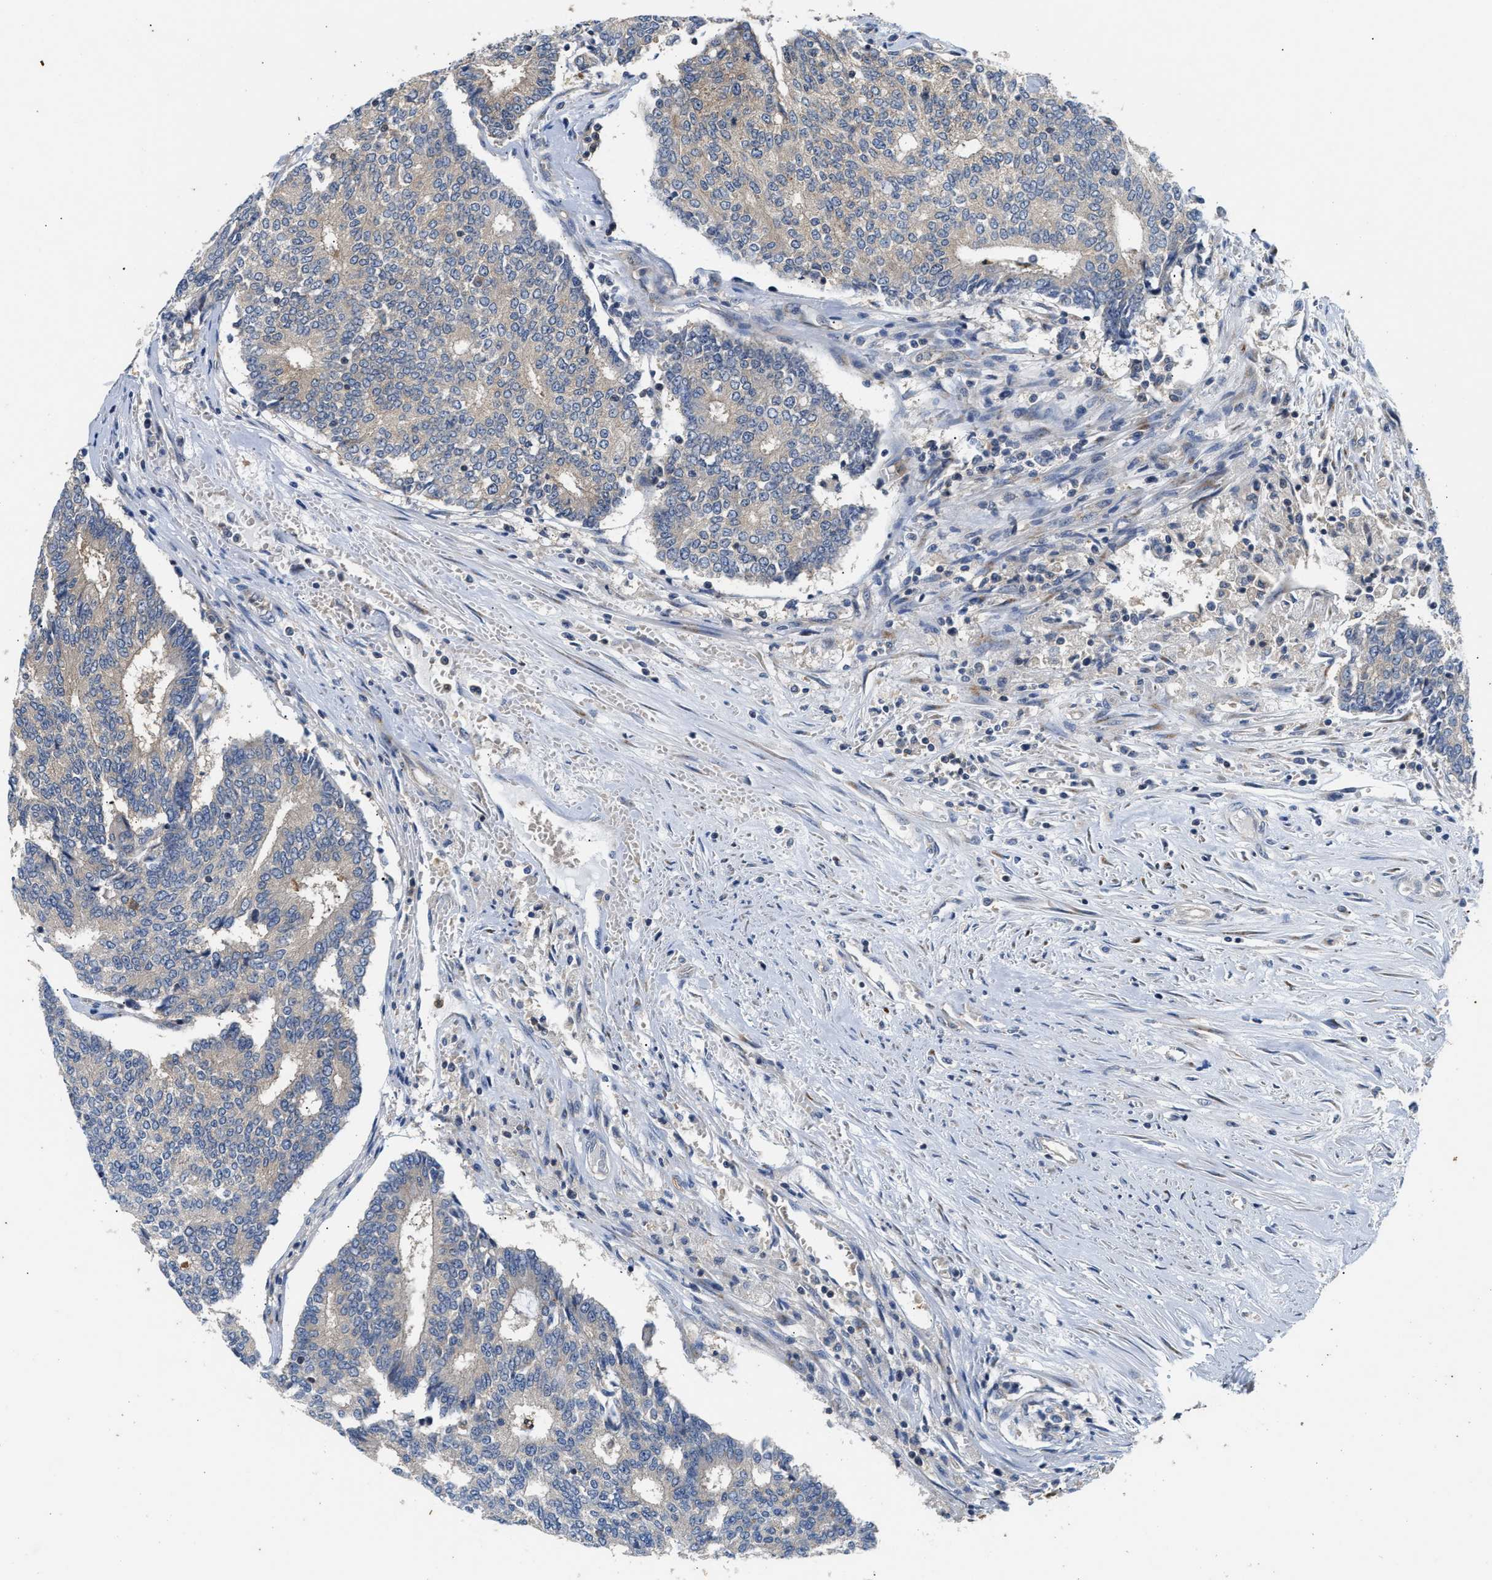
{"staining": {"intensity": "weak", "quantity": ">75%", "location": "cytoplasmic/membranous"}, "tissue": "prostate cancer", "cell_type": "Tumor cells", "image_type": "cancer", "snomed": [{"axis": "morphology", "description": "Normal tissue, NOS"}, {"axis": "morphology", "description": "Adenocarcinoma, High grade"}, {"axis": "topography", "description": "Prostate"}, {"axis": "topography", "description": "Seminal veicle"}], "caption": "IHC photomicrograph of neoplastic tissue: human prostate adenocarcinoma (high-grade) stained using immunohistochemistry shows low levels of weak protein expression localized specifically in the cytoplasmic/membranous of tumor cells, appearing as a cytoplasmic/membranous brown color.", "gene": "CHUK", "patient": {"sex": "male", "age": 55}}